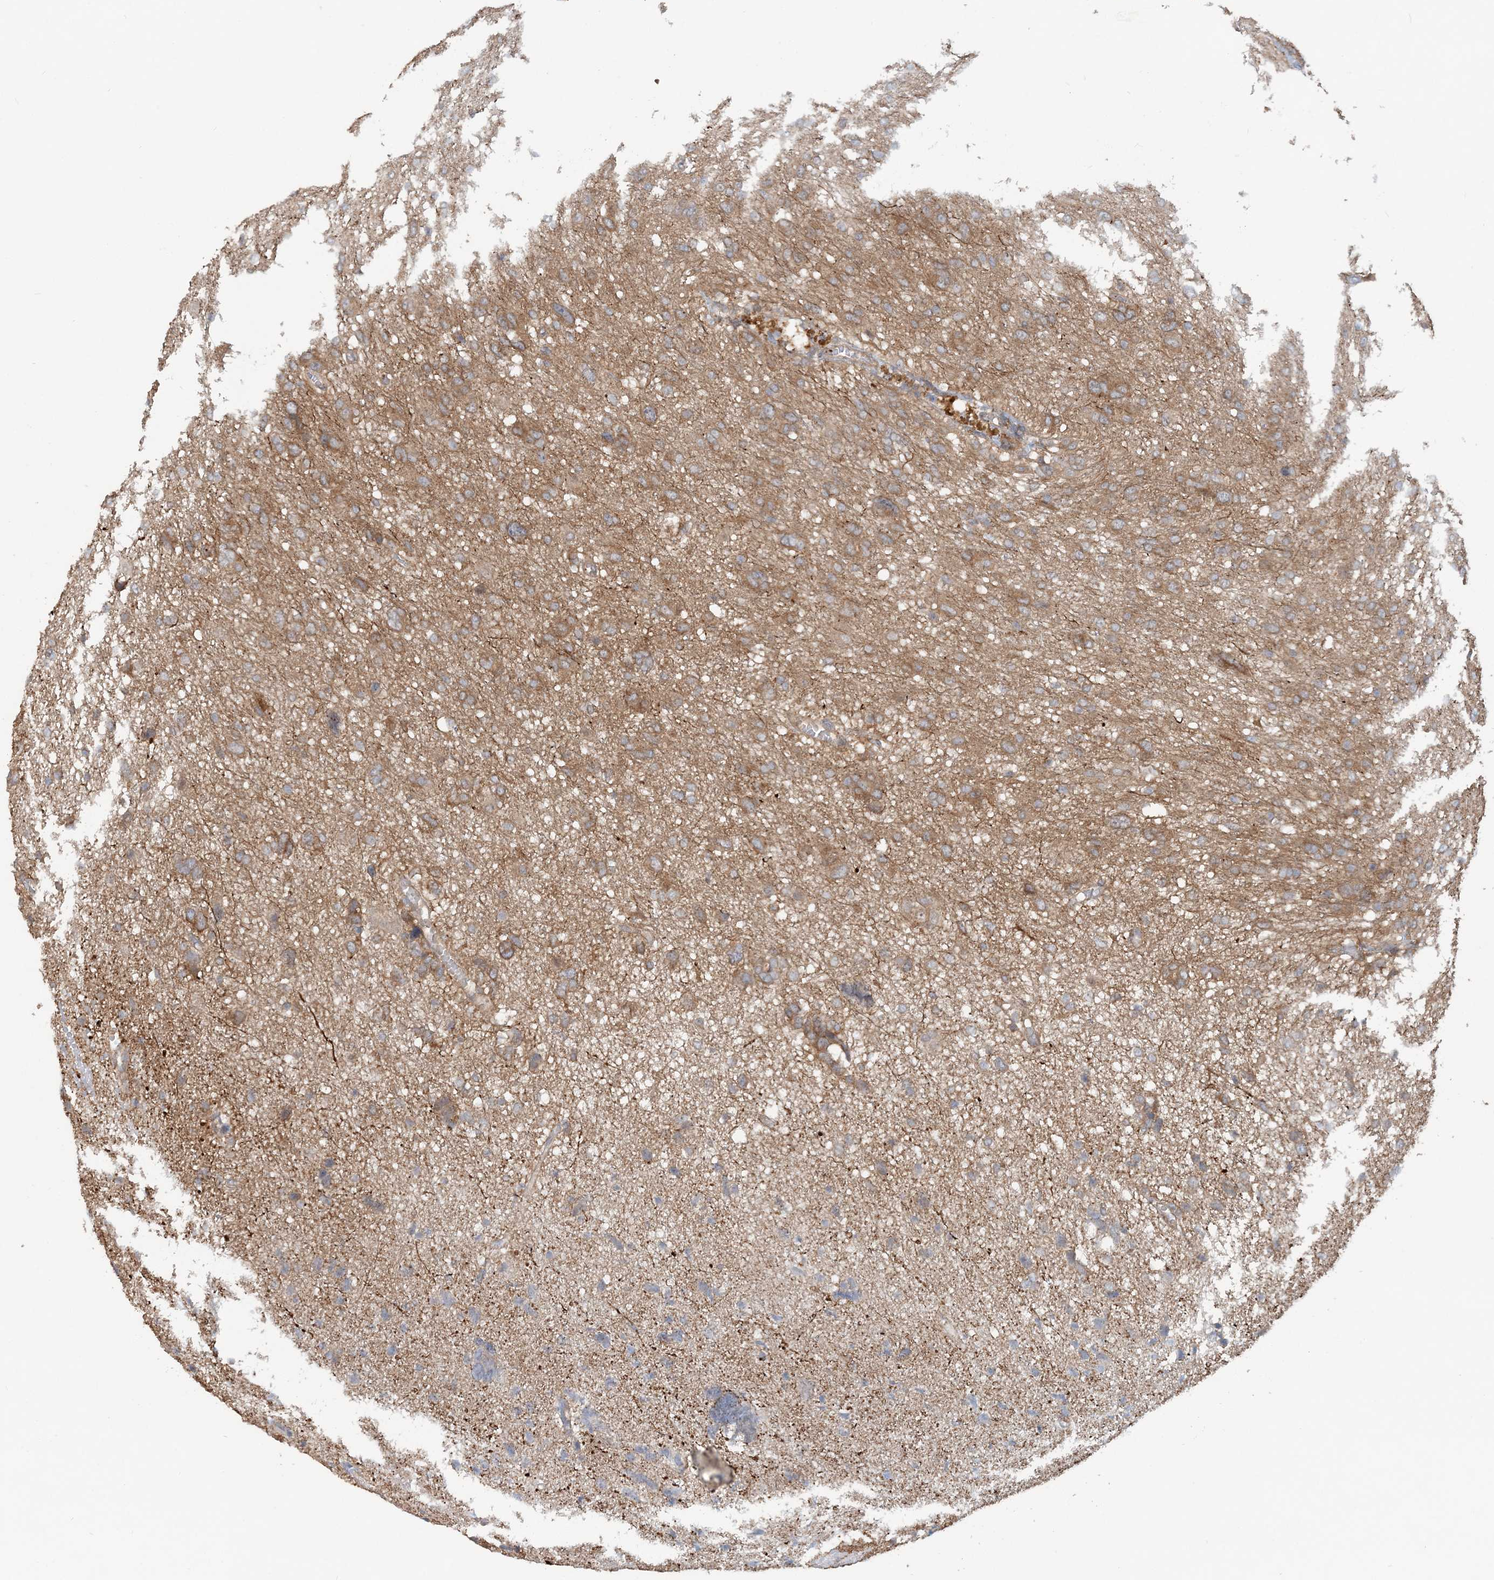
{"staining": {"intensity": "moderate", "quantity": ">75%", "location": "cytoplasmic/membranous"}, "tissue": "glioma", "cell_type": "Tumor cells", "image_type": "cancer", "snomed": [{"axis": "morphology", "description": "Glioma, malignant, High grade"}, {"axis": "topography", "description": "Brain"}], "caption": "Protein staining displays moderate cytoplasmic/membranous expression in approximately >75% of tumor cells in malignant glioma (high-grade).", "gene": "GEMIN5", "patient": {"sex": "female", "age": 59}}